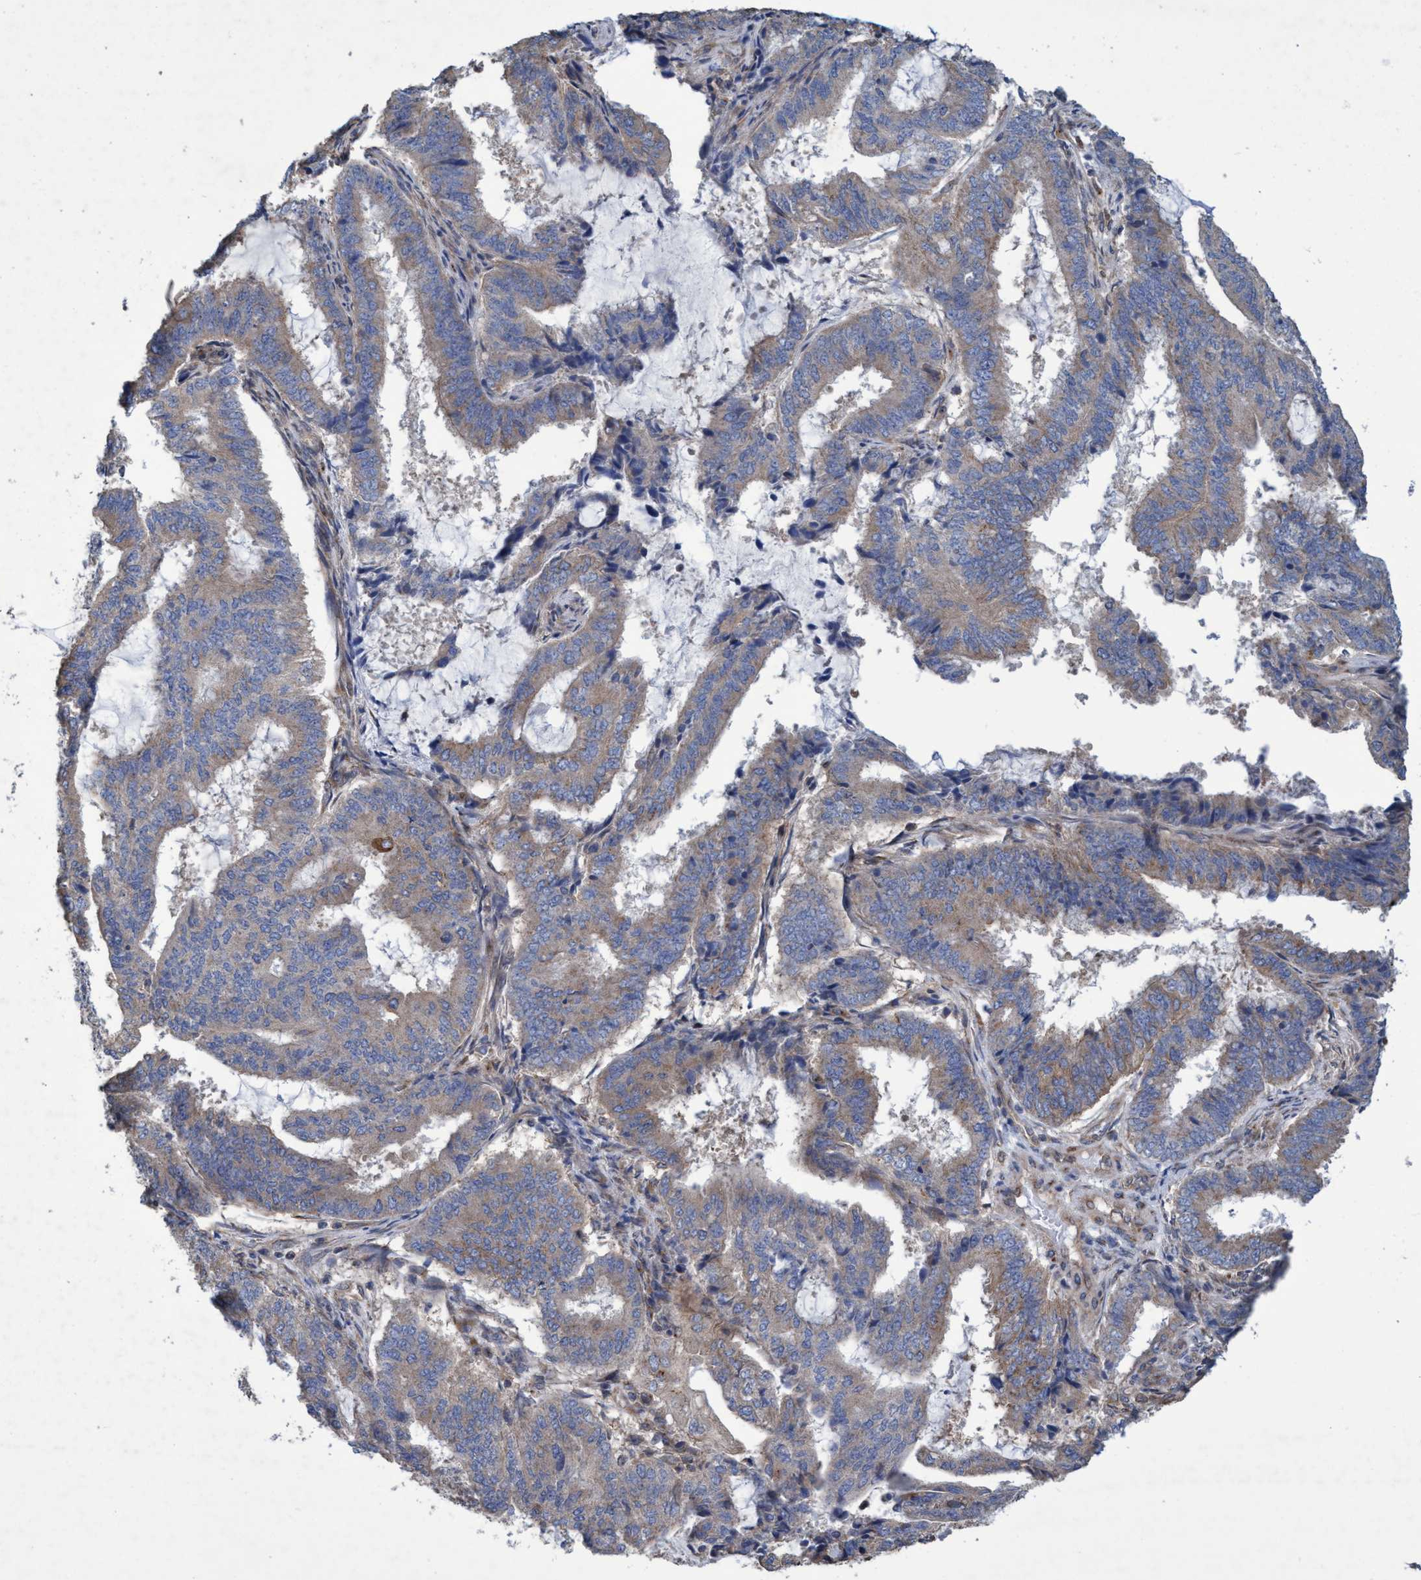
{"staining": {"intensity": "weak", "quantity": ">75%", "location": "cytoplasmic/membranous"}, "tissue": "endometrial cancer", "cell_type": "Tumor cells", "image_type": "cancer", "snomed": [{"axis": "morphology", "description": "Adenocarcinoma, NOS"}, {"axis": "topography", "description": "Endometrium"}], "caption": "Immunohistochemical staining of human endometrial adenocarcinoma demonstrates weak cytoplasmic/membranous protein positivity in about >75% of tumor cells.", "gene": "BICD2", "patient": {"sex": "female", "age": 51}}